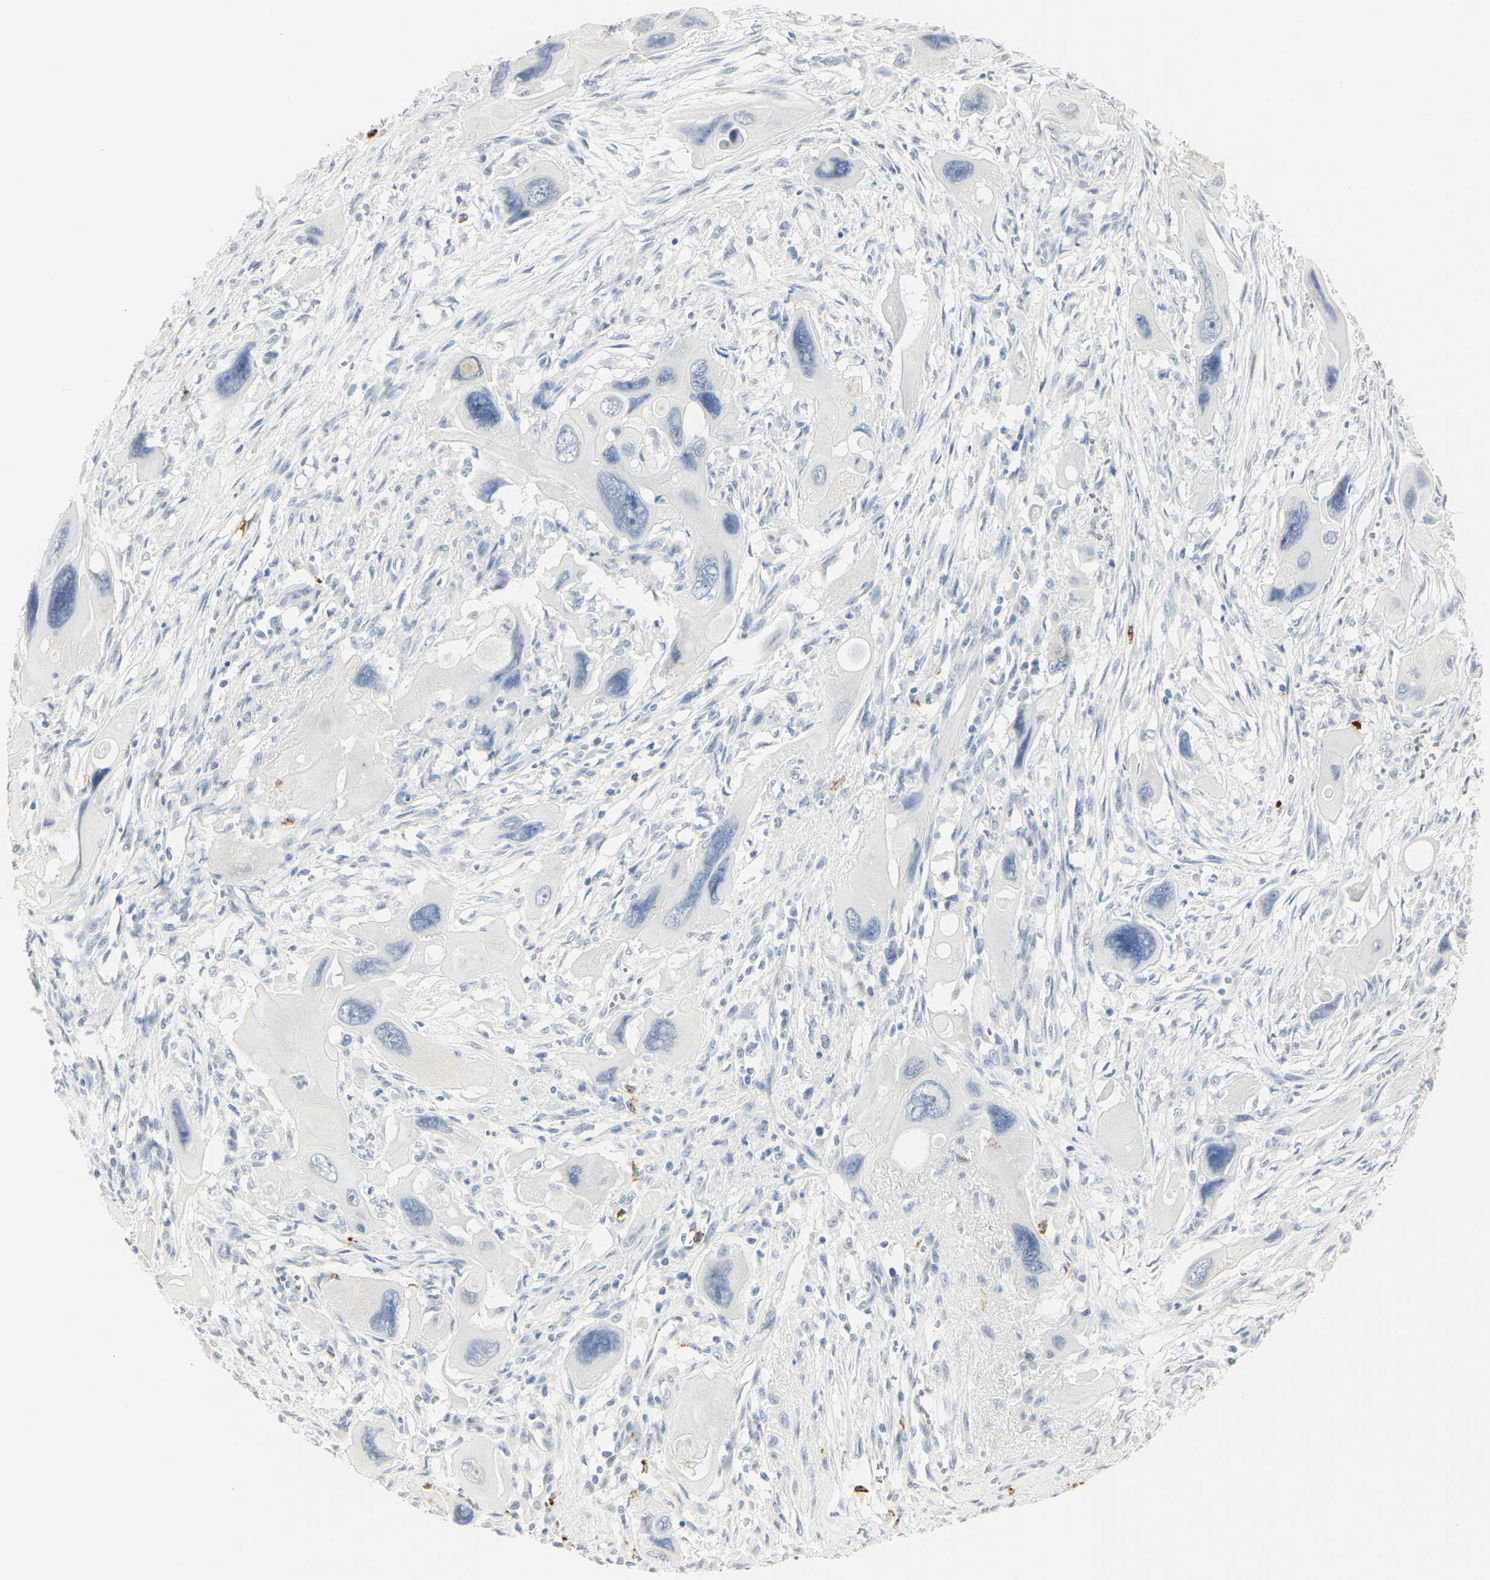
{"staining": {"intensity": "negative", "quantity": "none", "location": "none"}, "tissue": "pancreatic cancer", "cell_type": "Tumor cells", "image_type": "cancer", "snomed": [{"axis": "morphology", "description": "Adenocarcinoma, NOS"}, {"axis": "topography", "description": "Pancreas"}], "caption": "High magnification brightfield microscopy of pancreatic cancer stained with DAB (3,3'-diaminobenzidine) (brown) and counterstained with hematoxylin (blue): tumor cells show no significant positivity.", "gene": "MPO", "patient": {"sex": "male", "age": 73}}